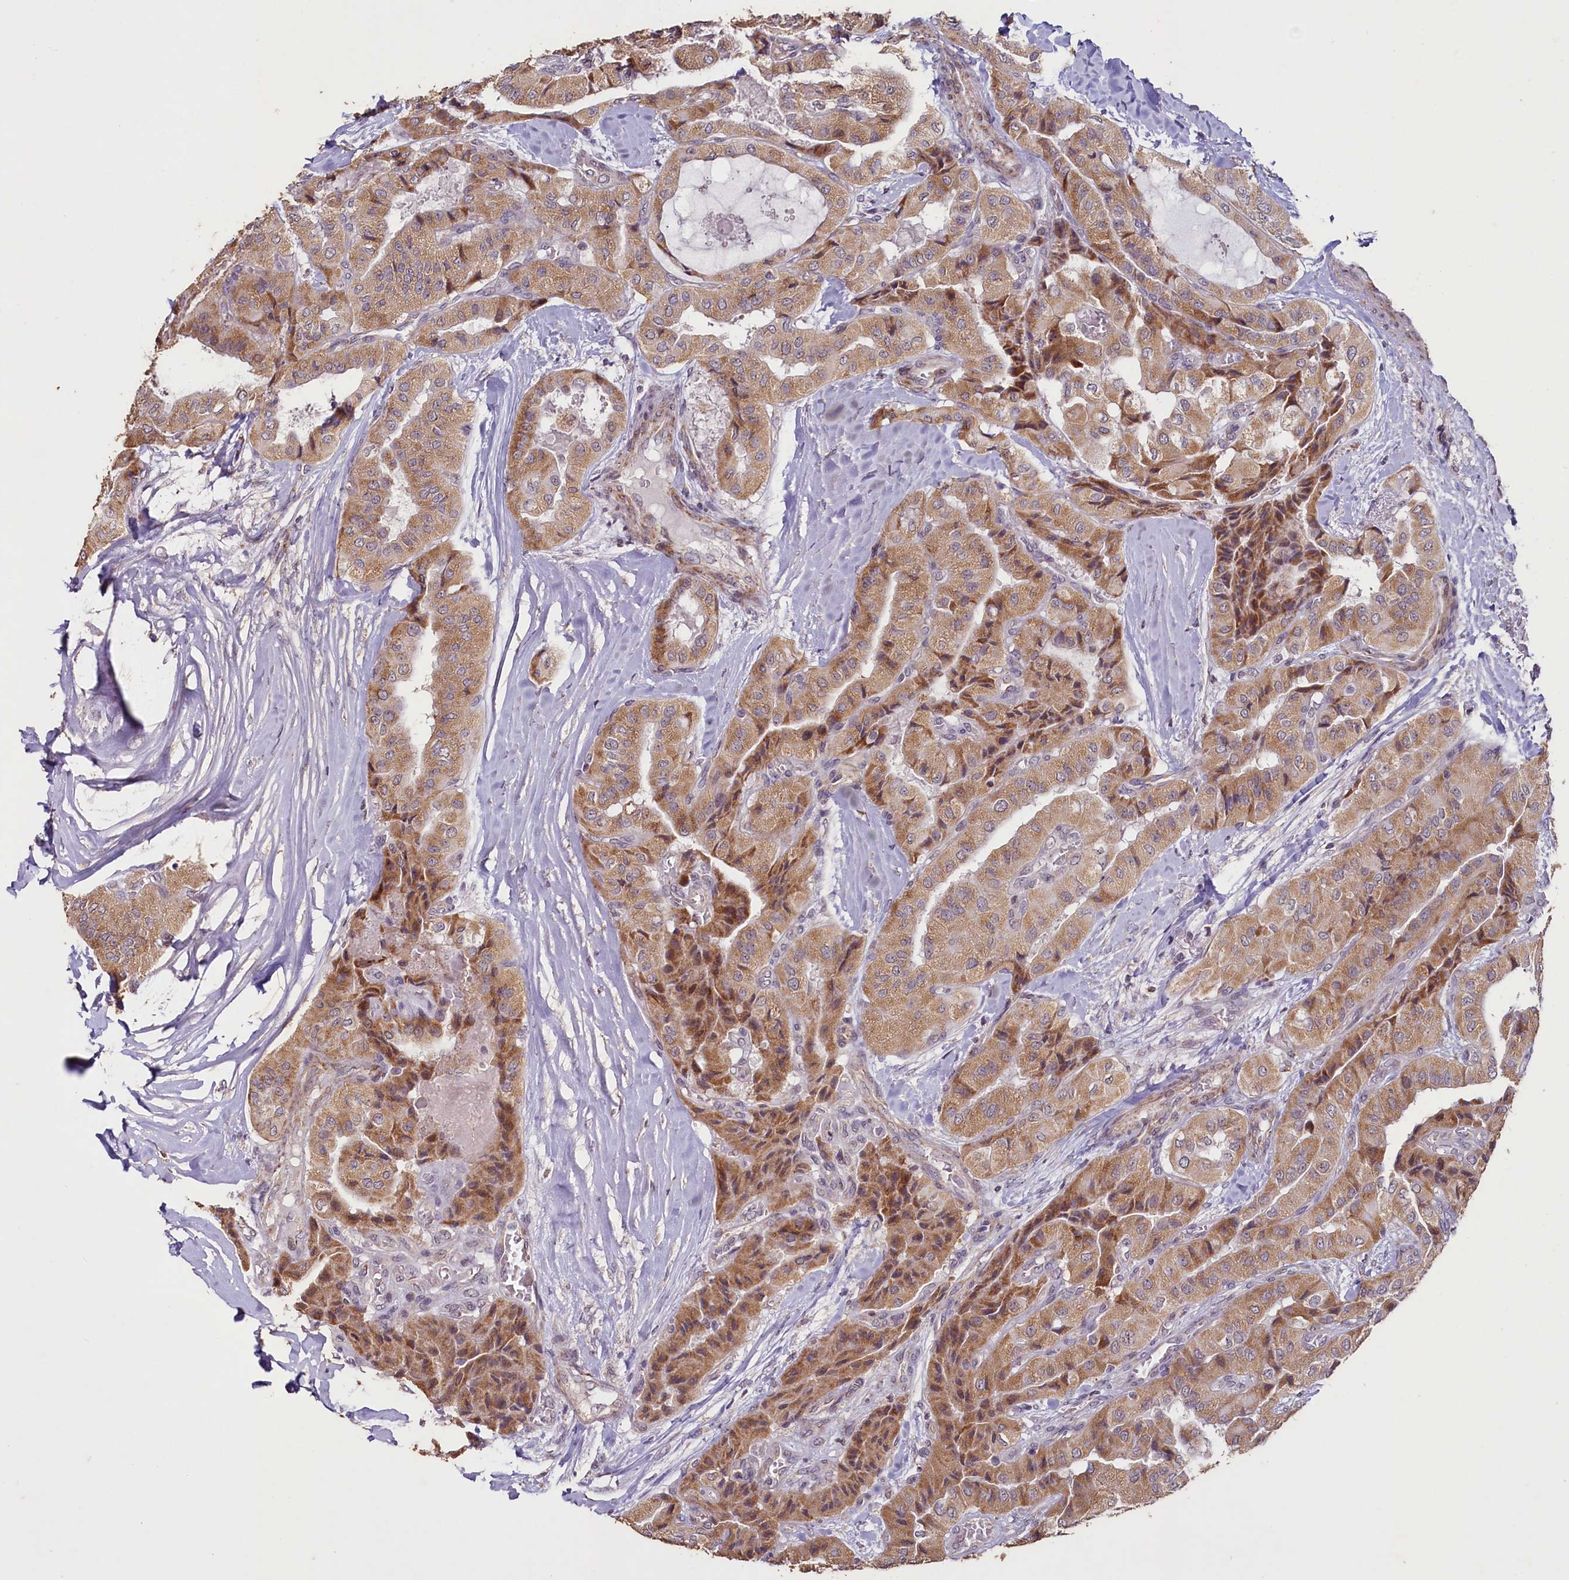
{"staining": {"intensity": "moderate", "quantity": ">75%", "location": "cytoplasmic/membranous"}, "tissue": "thyroid cancer", "cell_type": "Tumor cells", "image_type": "cancer", "snomed": [{"axis": "morphology", "description": "Papillary adenocarcinoma, NOS"}, {"axis": "topography", "description": "Thyroid gland"}], "caption": "There is medium levels of moderate cytoplasmic/membranous positivity in tumor cells of papillary adenocarcinoma (thyroid), as demonstrated by immunohistochemical staining (brown color).", "gene": "PDE6D", "patient": {"sex": "female", "age": 59}}